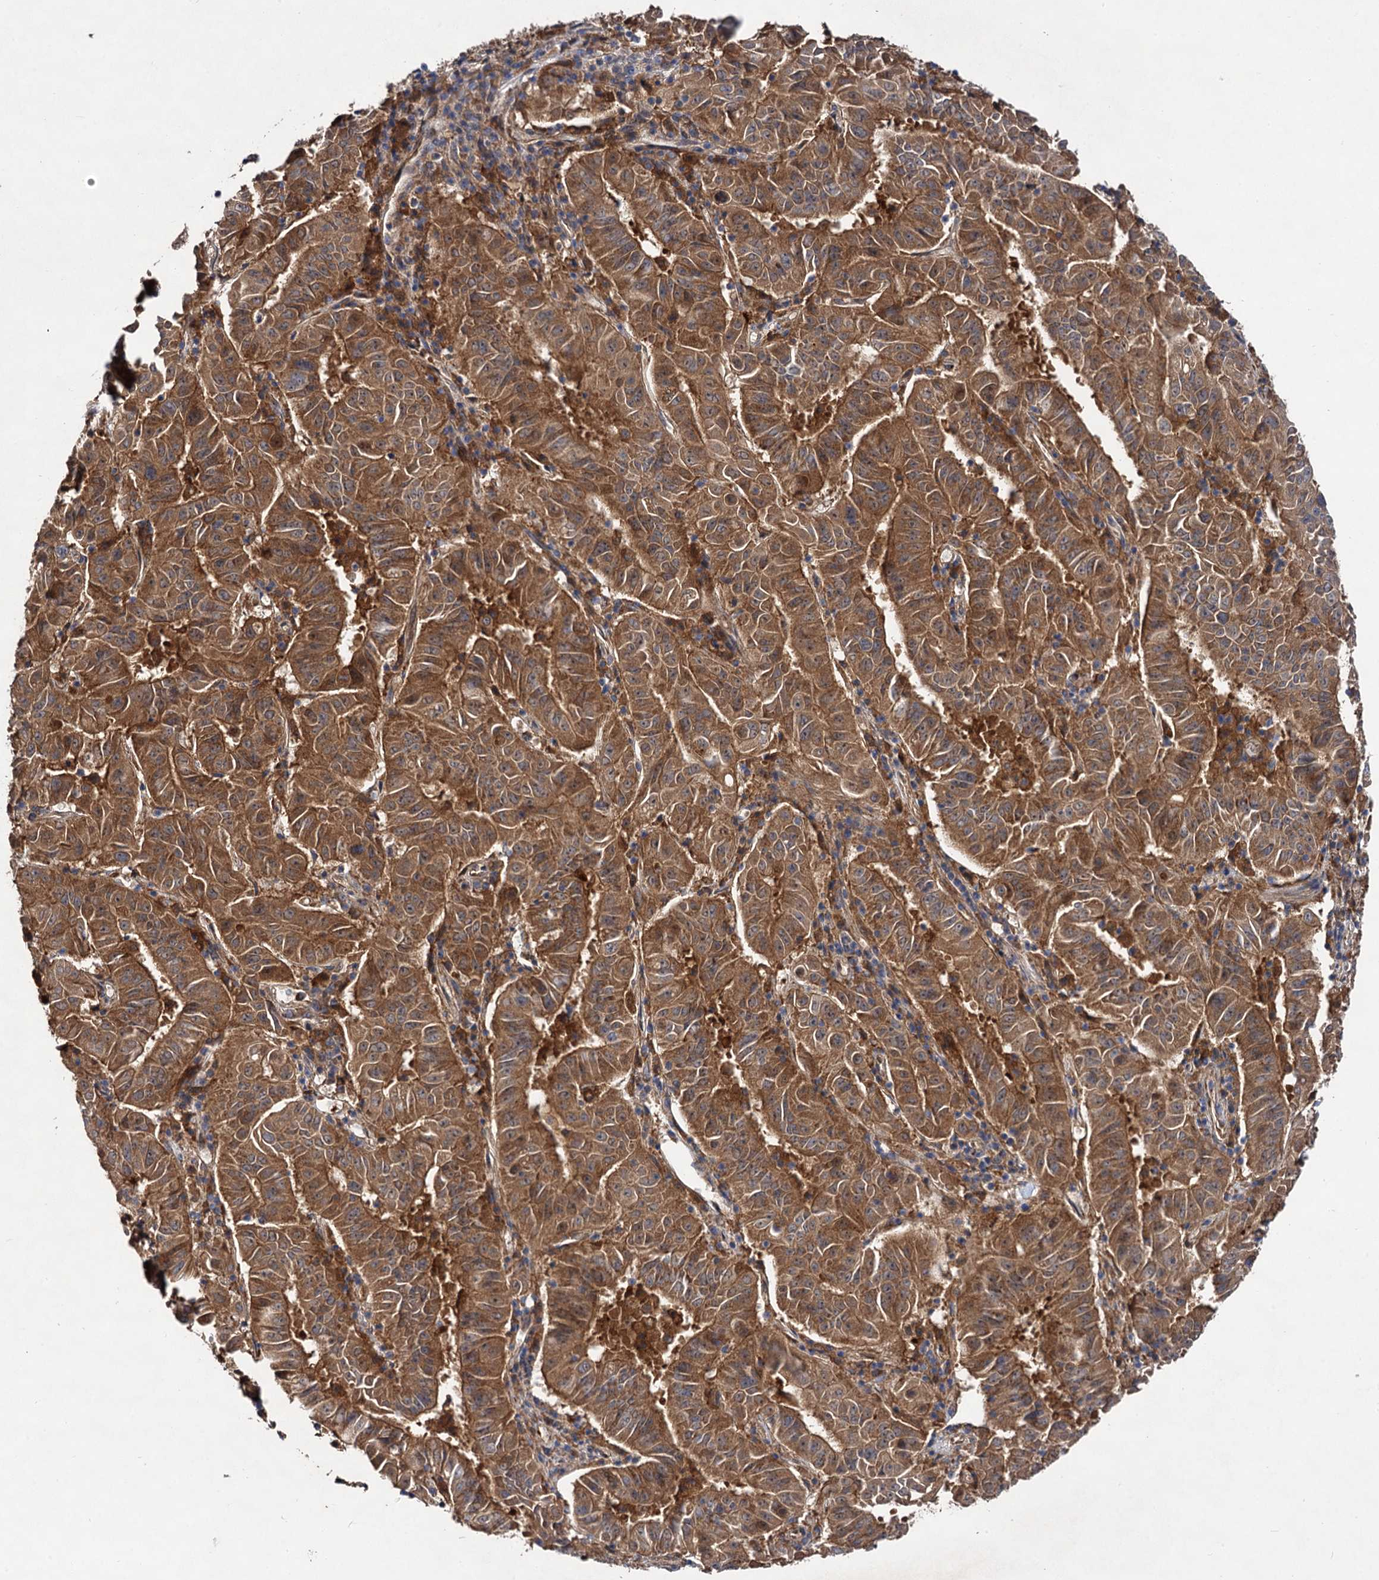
{"staining": {"intensity": "moderate", "quantity": ">75%", "location": "cytoplasmic/membranous"}, "tissue": "pancreatic cancer", "cell_type": "Tumor cells", "image_type": "cancer", "snomed": [{"axis": "morphology", "description": "Adenocarcinoma, NOS"}, {"axis": "topography", "description": "Pancreas"}], "caption": "Protein positivity by IHC displays moderate cytoplasmic/membranous staining in approximately >75% of tumor cells in pancreatic cancer (adenocarcinoma).", "gene": "VPS29", "patient": {"sex": "male", "age": 63}}